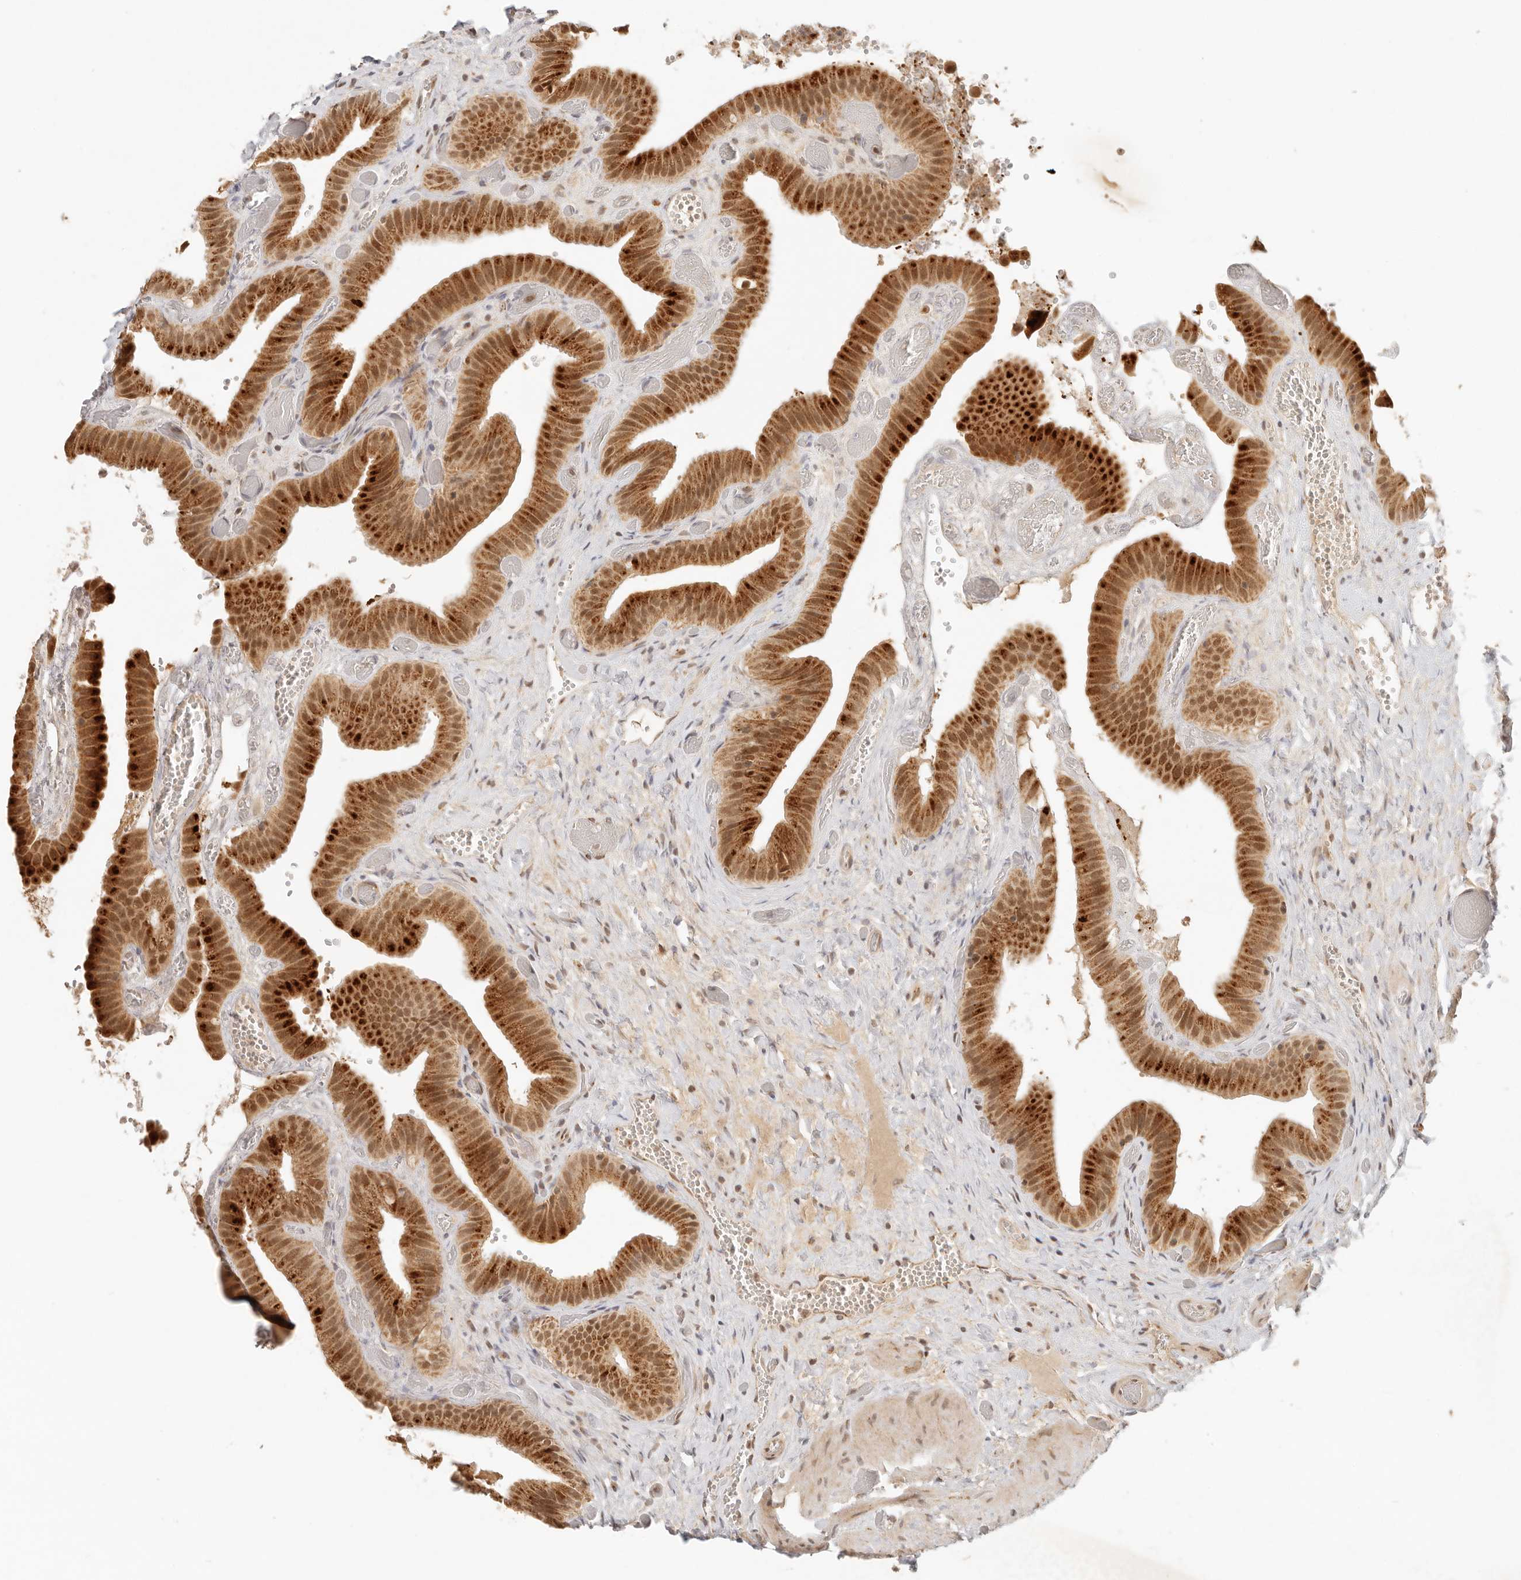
{"staining": {"intensity": "strong", "quantity": ">75%", "location": "cytoplasmic/membranous,nuclear"}, "tissue": "gallbladder", "cell_type": "Glandular cells", "image_type": "normal", "snomed": [{"axis": "morphology", "description": "Normal tissue, NOS"}, {"axis": "topography", "description": "Gallbladder"}], "caption": "This image displays IHC staining of unremarkable gallbladder, with high strong cytoplasmic/membranous,nuclear staining in approximately >75% of glandular cells.", "gene": "INTS11", "patient": {"sex": "female", "age": 64}}